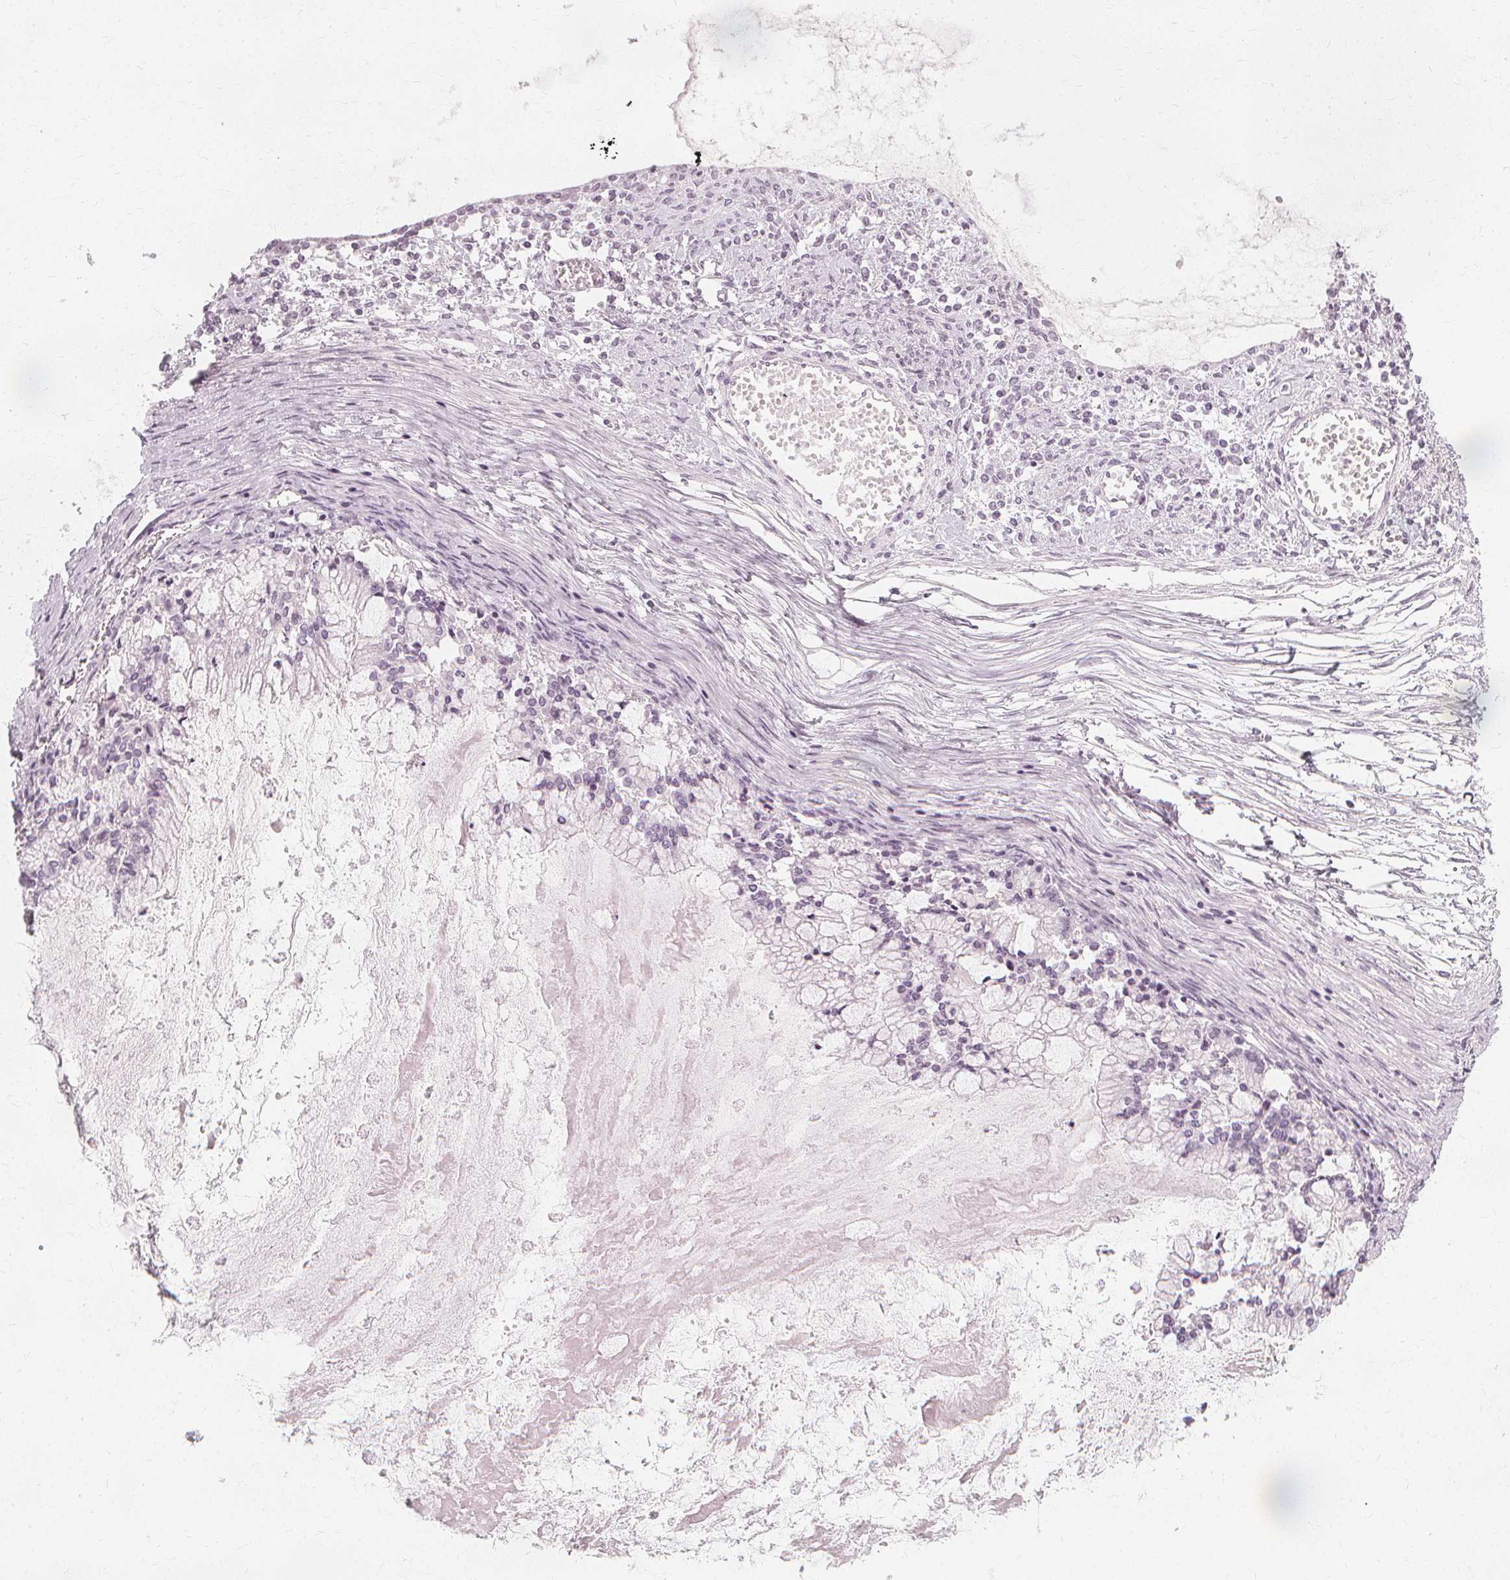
{"staining": {"intensity": "negative", "quantity": "none", "location": "none"}, "tissue": "ovarian cancer", "cell_type": "Tumor cells", "image_type": "cancer", "snomed": [{"axis": "morphology", "description": "Cystadenocarcinoma, mucinous, NOS"}, {"axis": "topography", "description": "Ovary"}], "caption": "IHC of mucinous cystadenocarcinoma (ovarian) displays no staining in tumor cells. Nuclei are stained in blue.", "gene": "NXPE1", "patient": {"sex": "female", "age": 67}}